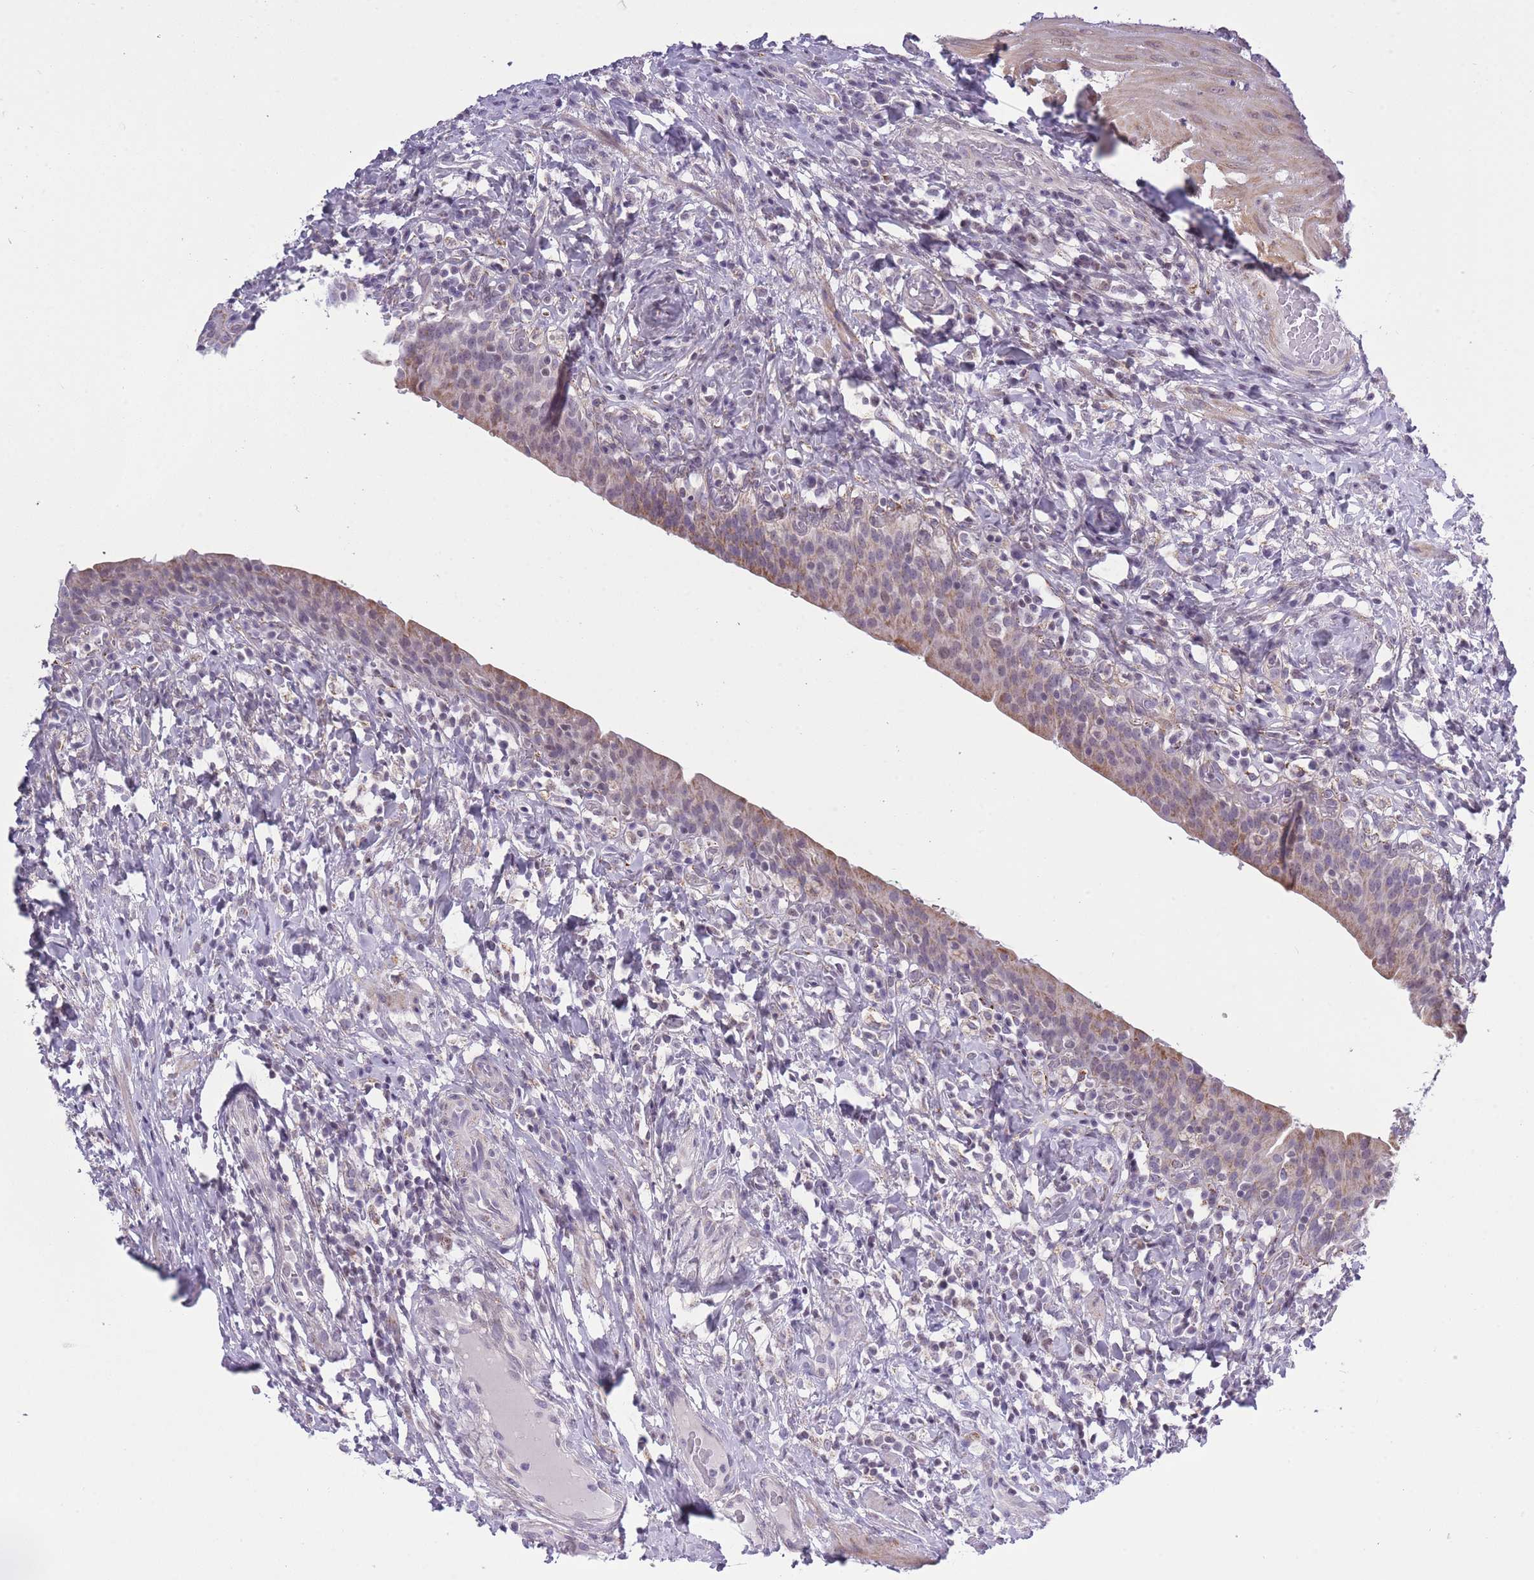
{"staining": {"intensity": "moderate", "quantity": "25%-75%", "location": "cytoplasmic/membranous"}, "tissue": "urinary bladder", "cell_type": "Urothelial cells", "image_type": "normal", "snomed": [{"axis": "morphology", "description": "Normal tissue, NOS"}, {"axis": "morphology", "description": "Inflammation, NOS"}, {"axis": "topography", "description": "Urinary bladder"}], "caption": "Urinary bladder stained with a brown dye displays moderate cytoplasmic/membranous positive expression in approximately 25%-75% of urothelial cells.", "gene": "ZBTB24", "patient": {"sex": "male", "age": 64}}